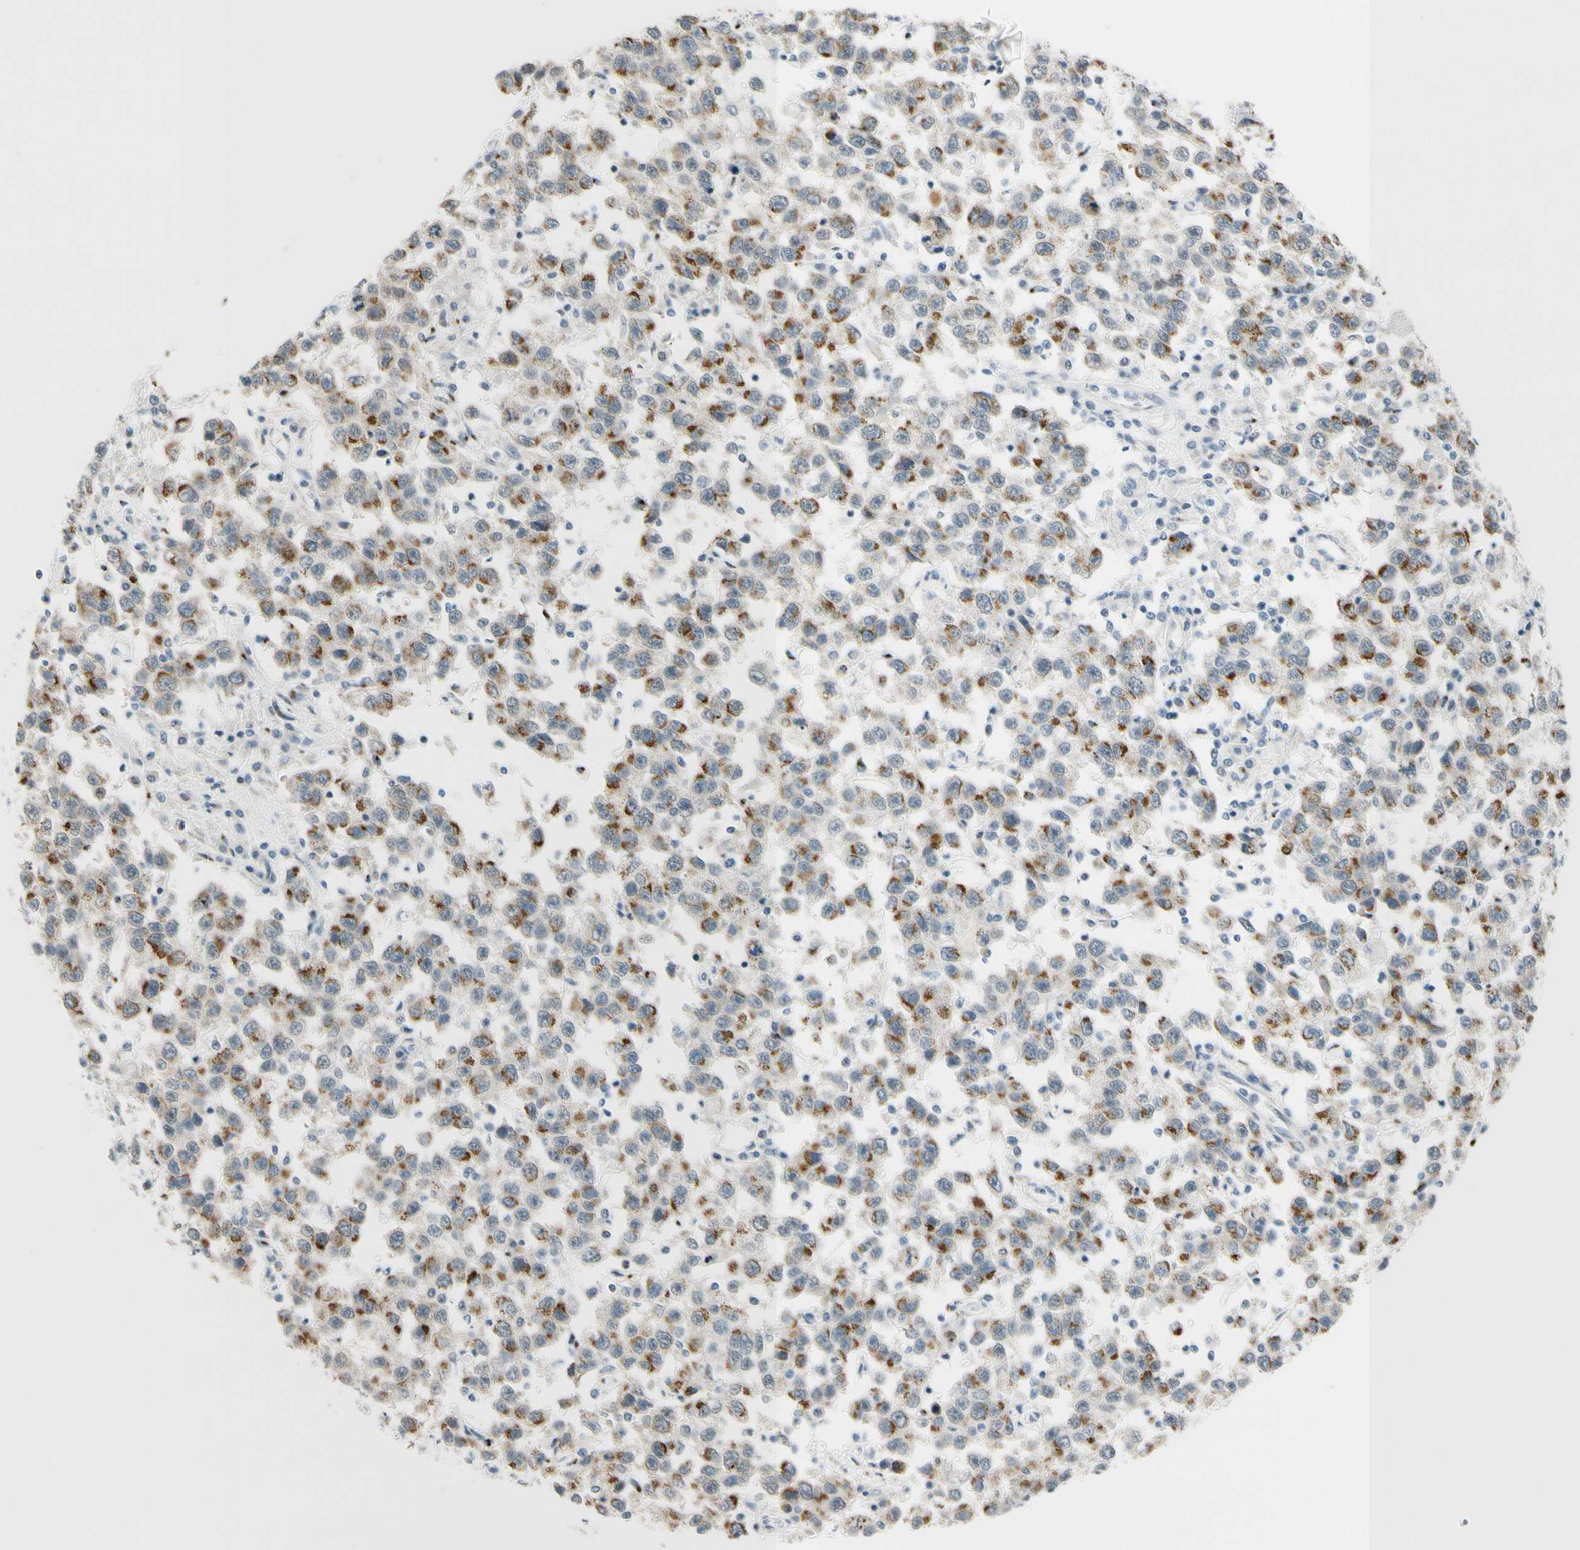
{"staining": {"intensity": "strong", "quantity": ">75%", "location": "cytoplasmic/membranous"}, "tissue": "testis cancer", "cell_type": "Tumor cells", "image_type": "cancer", "snomed": [{"axis": "morphology", "description": "Seminoma, NOS"}, {"axis": "topography", "description": "Testis"}], "caption": "A histopathology image showing strong cytoplasmic/membranous positivity in about >75% of tumor cells in testis seminoma, as visualized by brown immunohistochemical staining.", "gene": "B4GALNT1", "patient": {"sex": "male", "age": 41}}